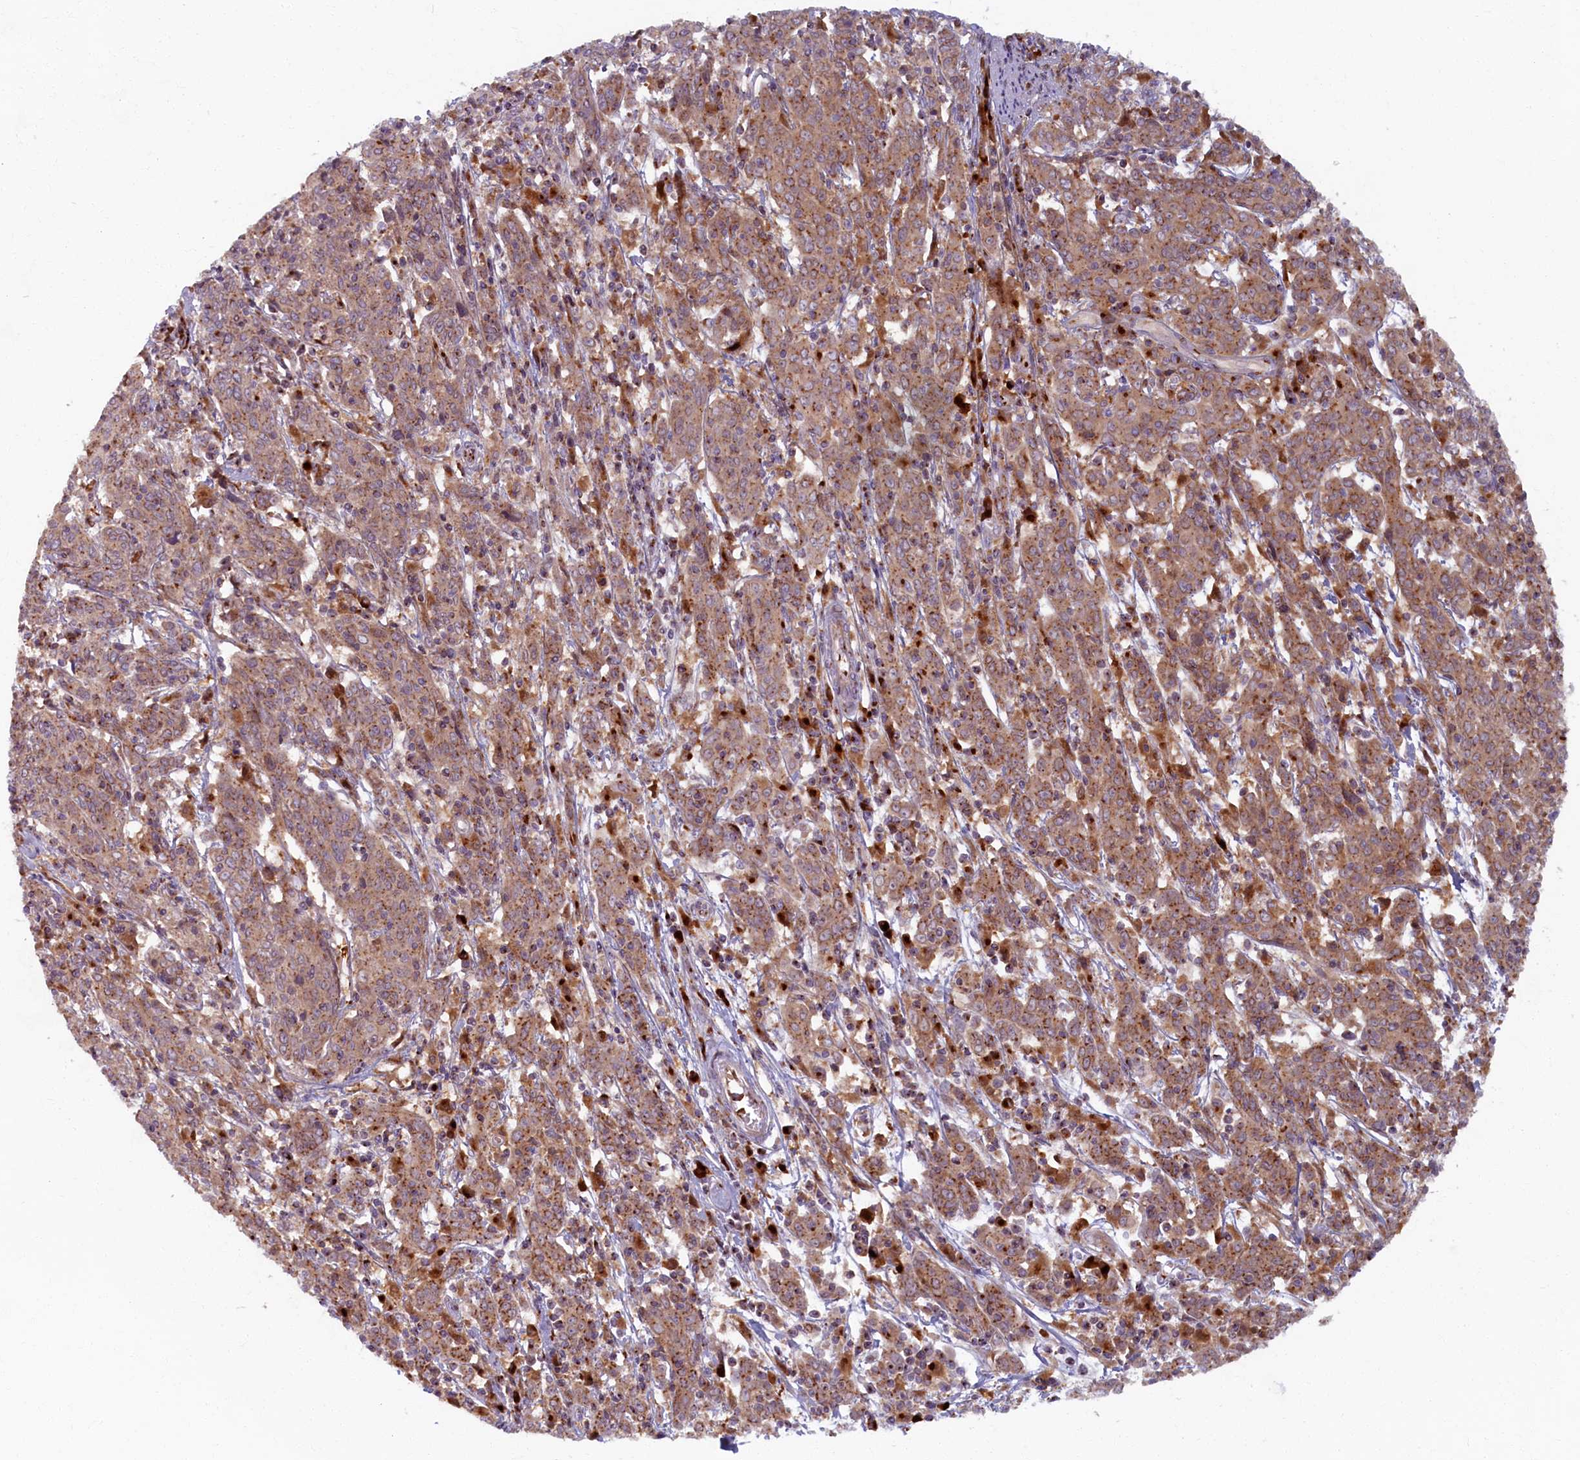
{"staining": {"intensity": "moderate", "quantity": ">75%", "location": "cytoplasmic/membranous"}, "tissue": "cervical cancer", "cell_type": "Tumor cells", "image_type": "cancer", "snomed": [{"axis": "morphology", "description": "Squamous cell carcinoma, NOS"}, {"axis": "topography", "description": "Cervix"}], "caption": "Cervical cancer (squamous cell carcinoma) stained with immunohistochemistry demonstrates moderate cytoplasmic/membranous staining in approximately >75% of tumor cells.", "gene": "BLVRB", "patient": {"sex": "female", "age": 67}}